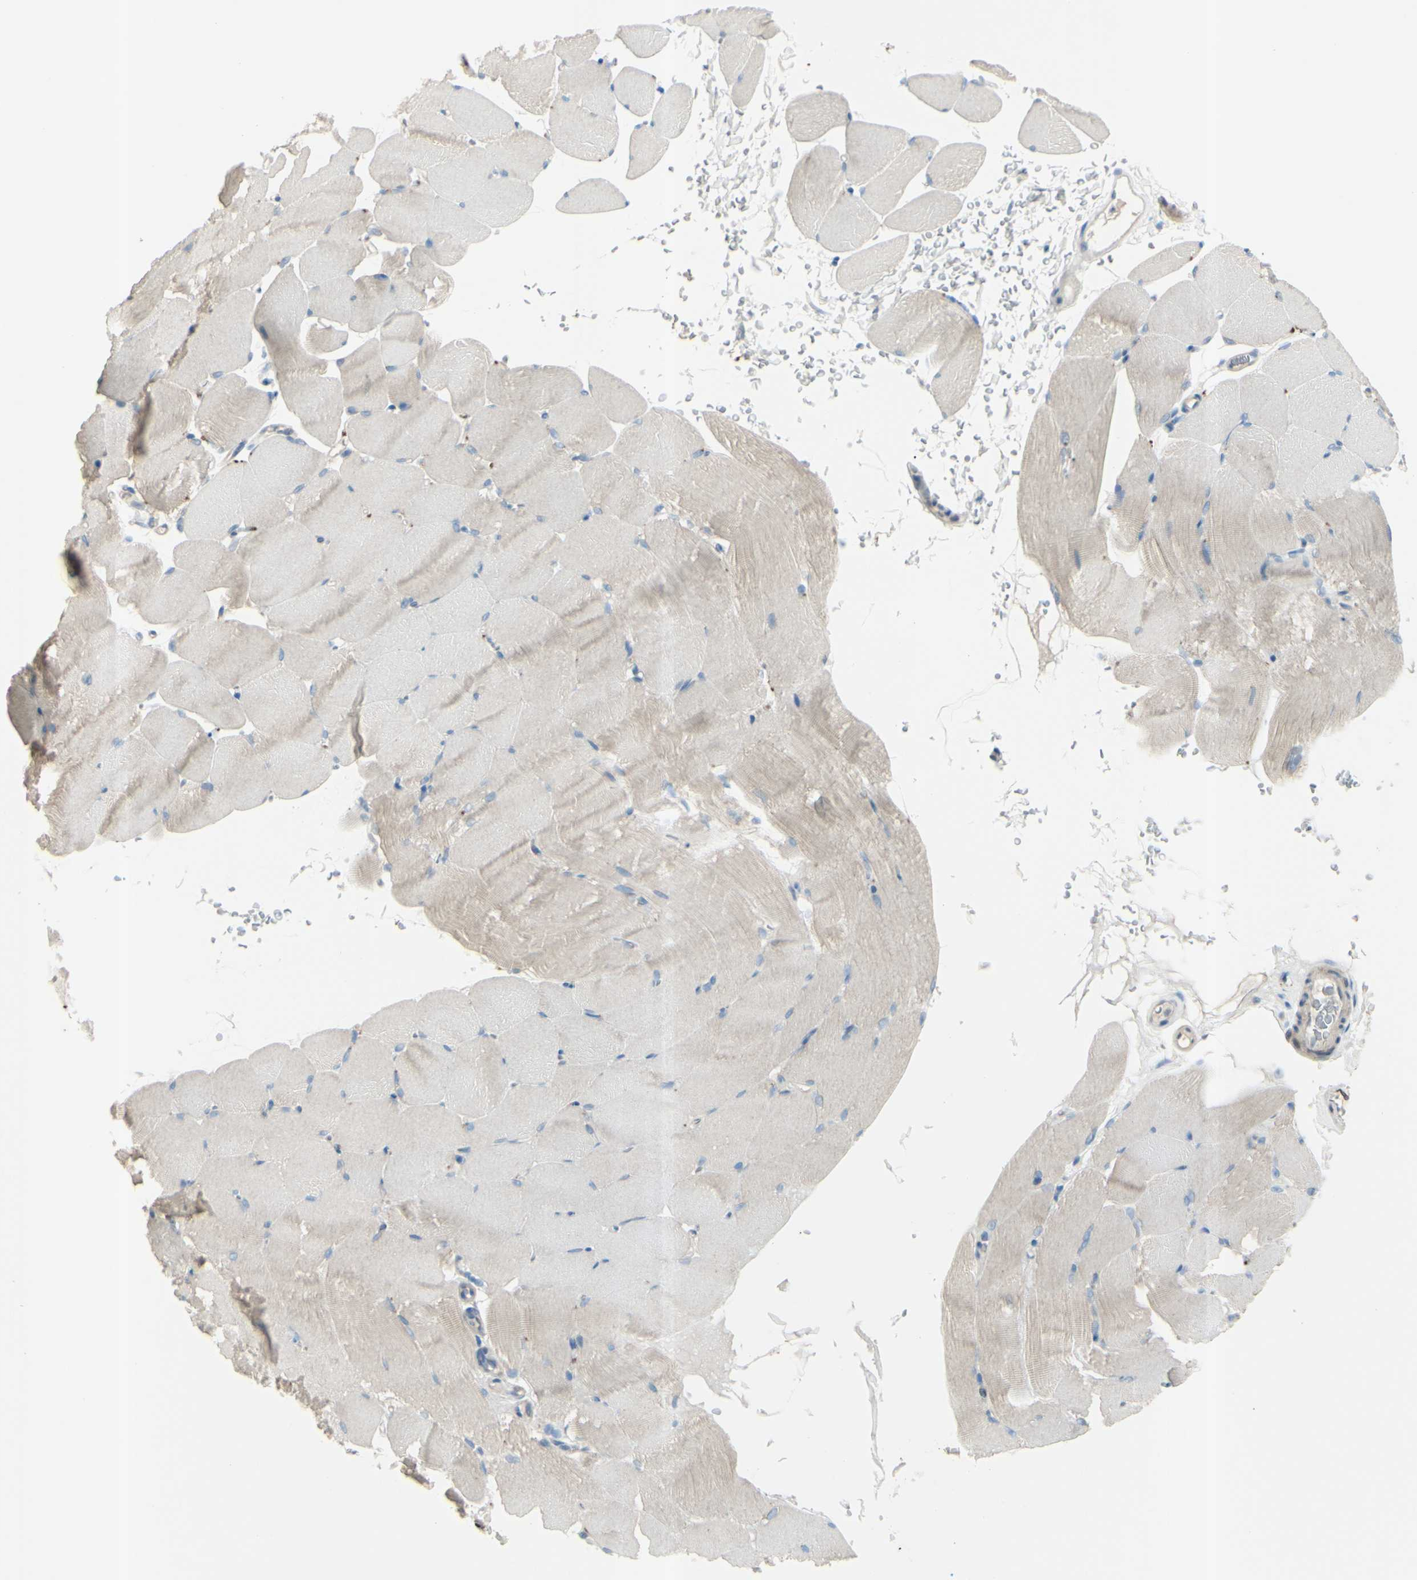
{"staining": {"intensity": "moderate", "quantity": "25%-75%", "location": "cytoplasmic/membranous"}, "tissue": "skeletal muscle", "cell_type": "Myocytes", "image_type": "normal", "snomed": [{"axis": "morphology", "description": "Normal tissue, NOS"}, {"axis": "topography", "description": "Skeletal muscle"}, {"axis": "topography", "description": "Parathyroid gland"}], "caption": "Immunohistochemical staining of unremarkable human skeletal muscle displays moderate cytoplasmic/membranous protein expression in approximately 25%-75% of myocytes.", "gene": "B4GALT1", "patient": {"sex": "female", "age": 37}}